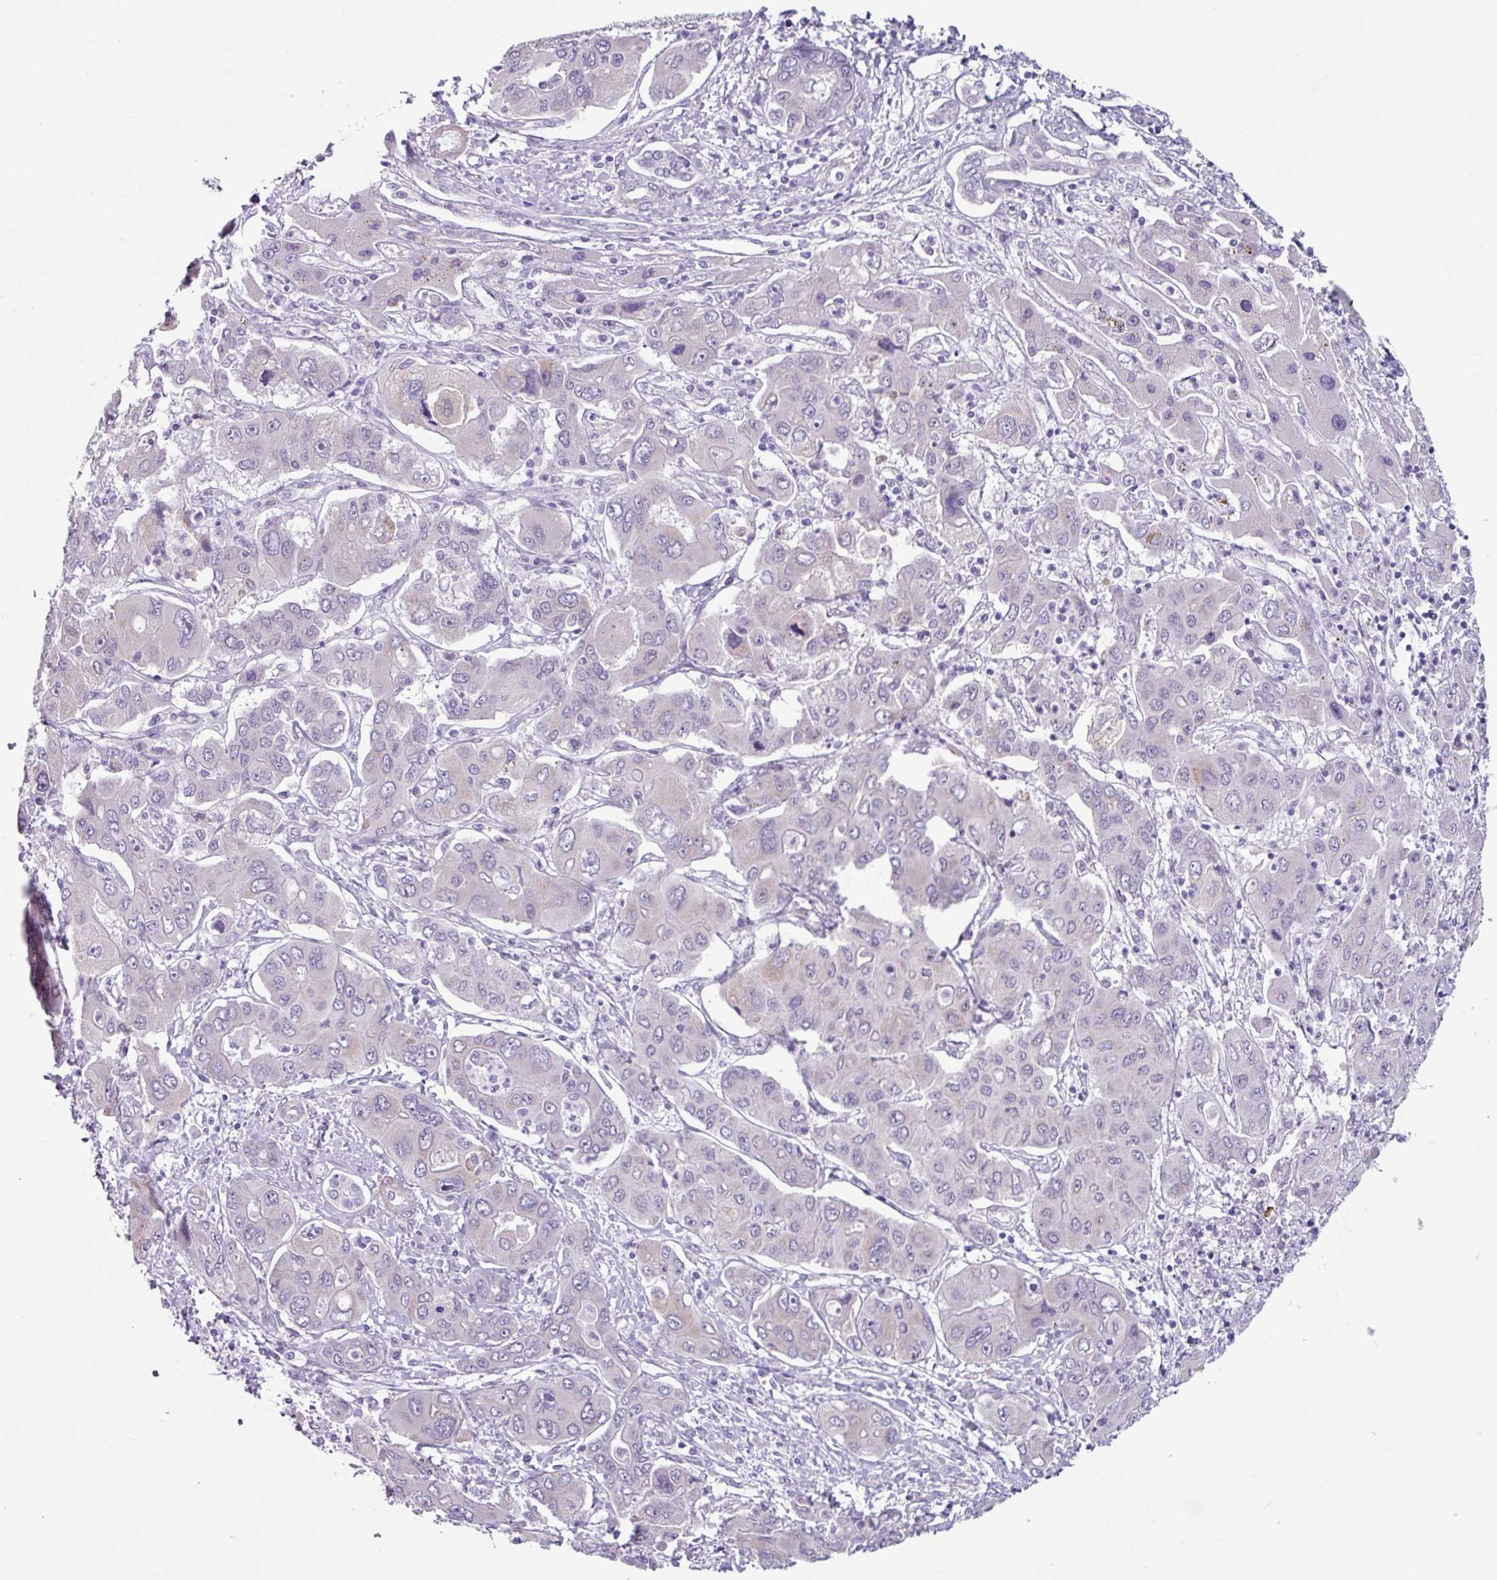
{"staining": {"intensity": "negative", "quantity": "none", "location": "none"}, "tissue": "liver cancer", "cell_type": "Tumor cells", "image_type": "cancer", "snomed": [{"axis": "morphology", "description": "Cholangiocarcinoma"}, {"axis": "topography", "description": "Liver"}], "caption": "An immunohistochemistry (IHC) micrograph of cholangiocarcinoma (liver) is shown. There is no staining in tumor cells of cholangiocarcinoma (liver).", "gene": "OTX1", "patient": {"sex": "male", "age": 67}}